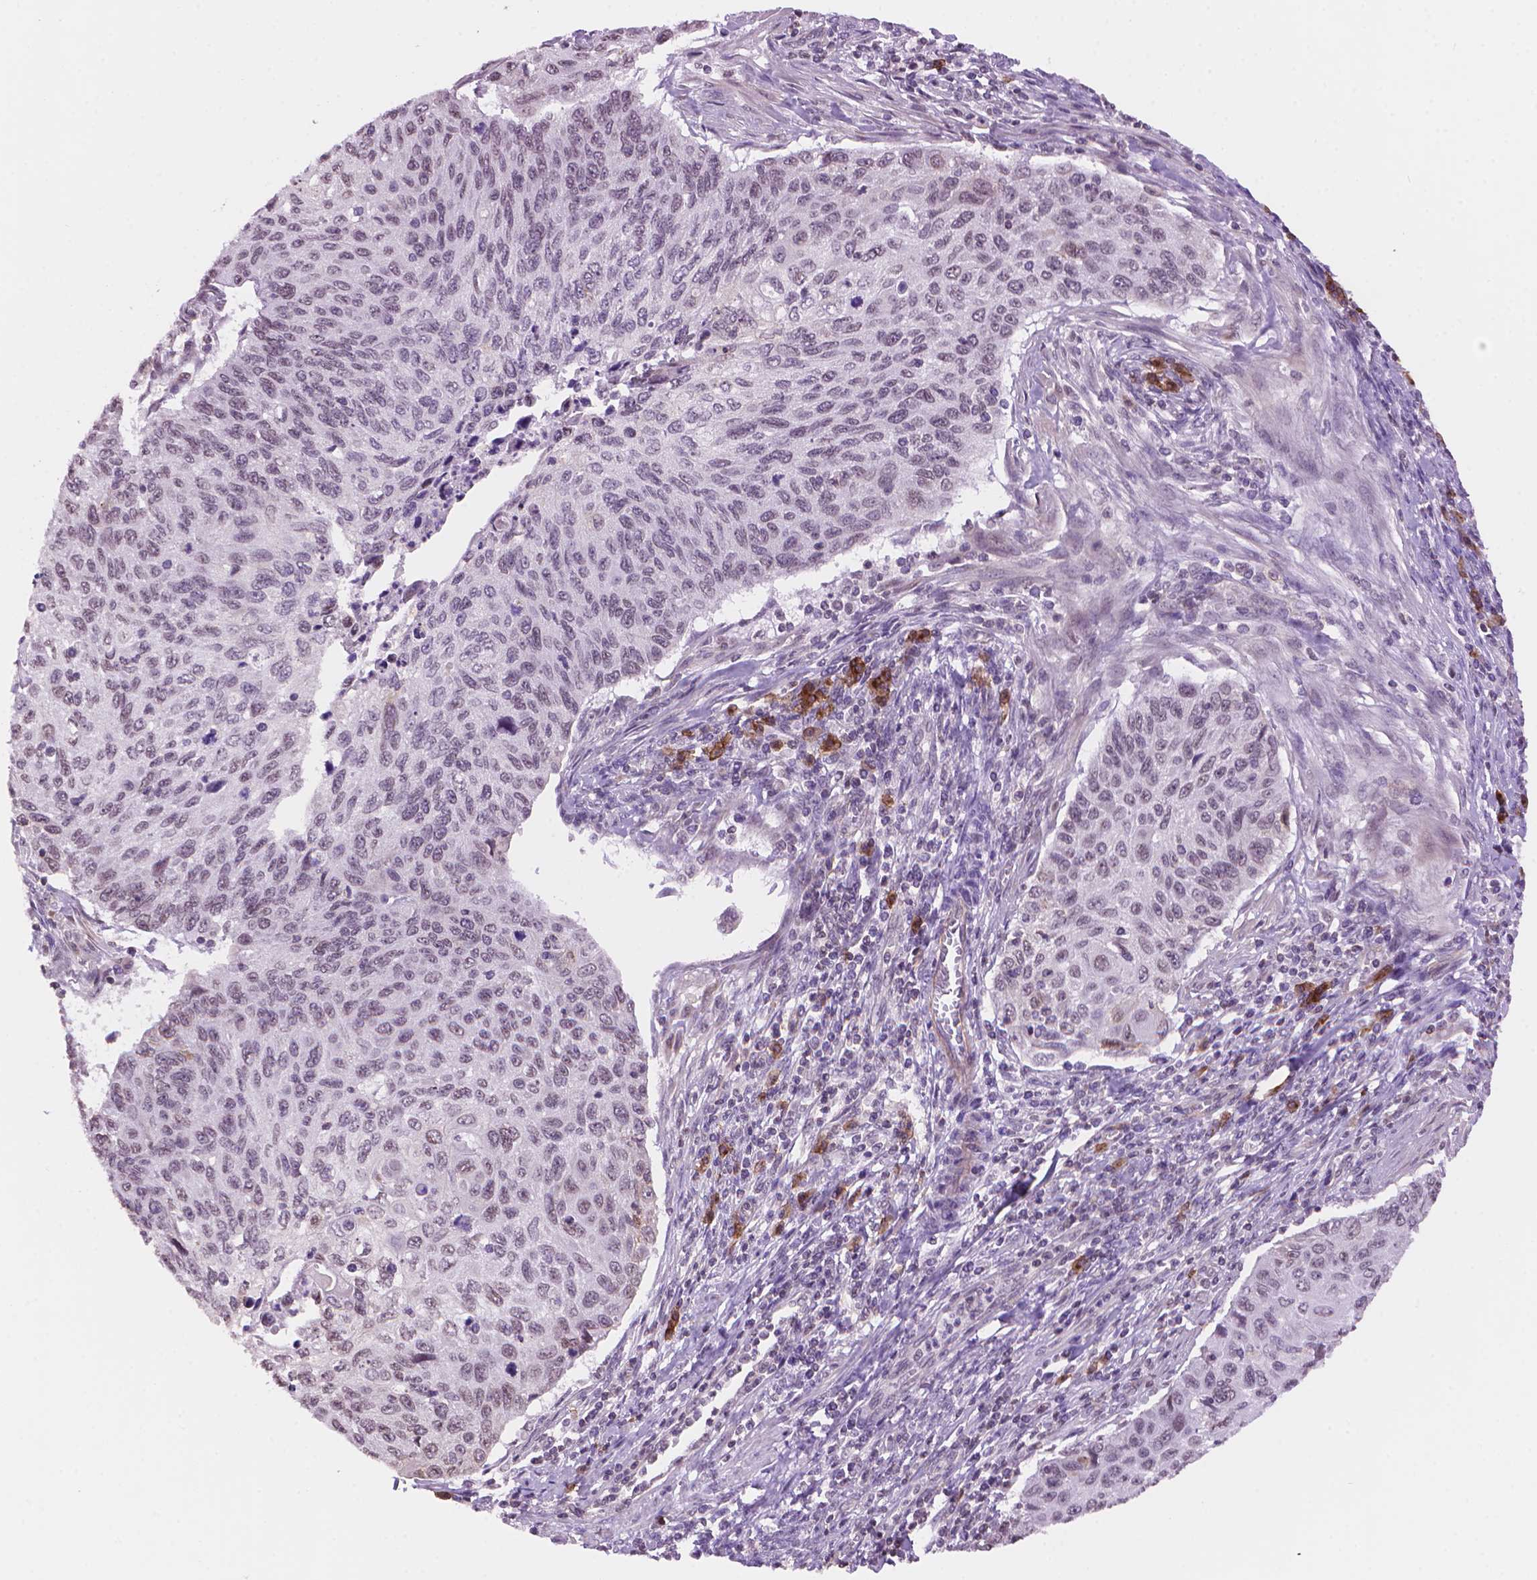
{"staining": {"intensity": "negative", "quantity": "none", "location": "none"}, "tissue": "cervical cancer", "cell_type": "Tumor cells", "image_type": "cancer", "snomed": [{"axis": "morphology", "description": "Squamous cell carcinoma, NOS"}, {"axis": "topography", "description": "Cervix"}], "caption": "Tumor cells show no significant positivity in cervical cancer.", "gene": "TMEM184A", "patient": {"sex": "female", "age": 70}}